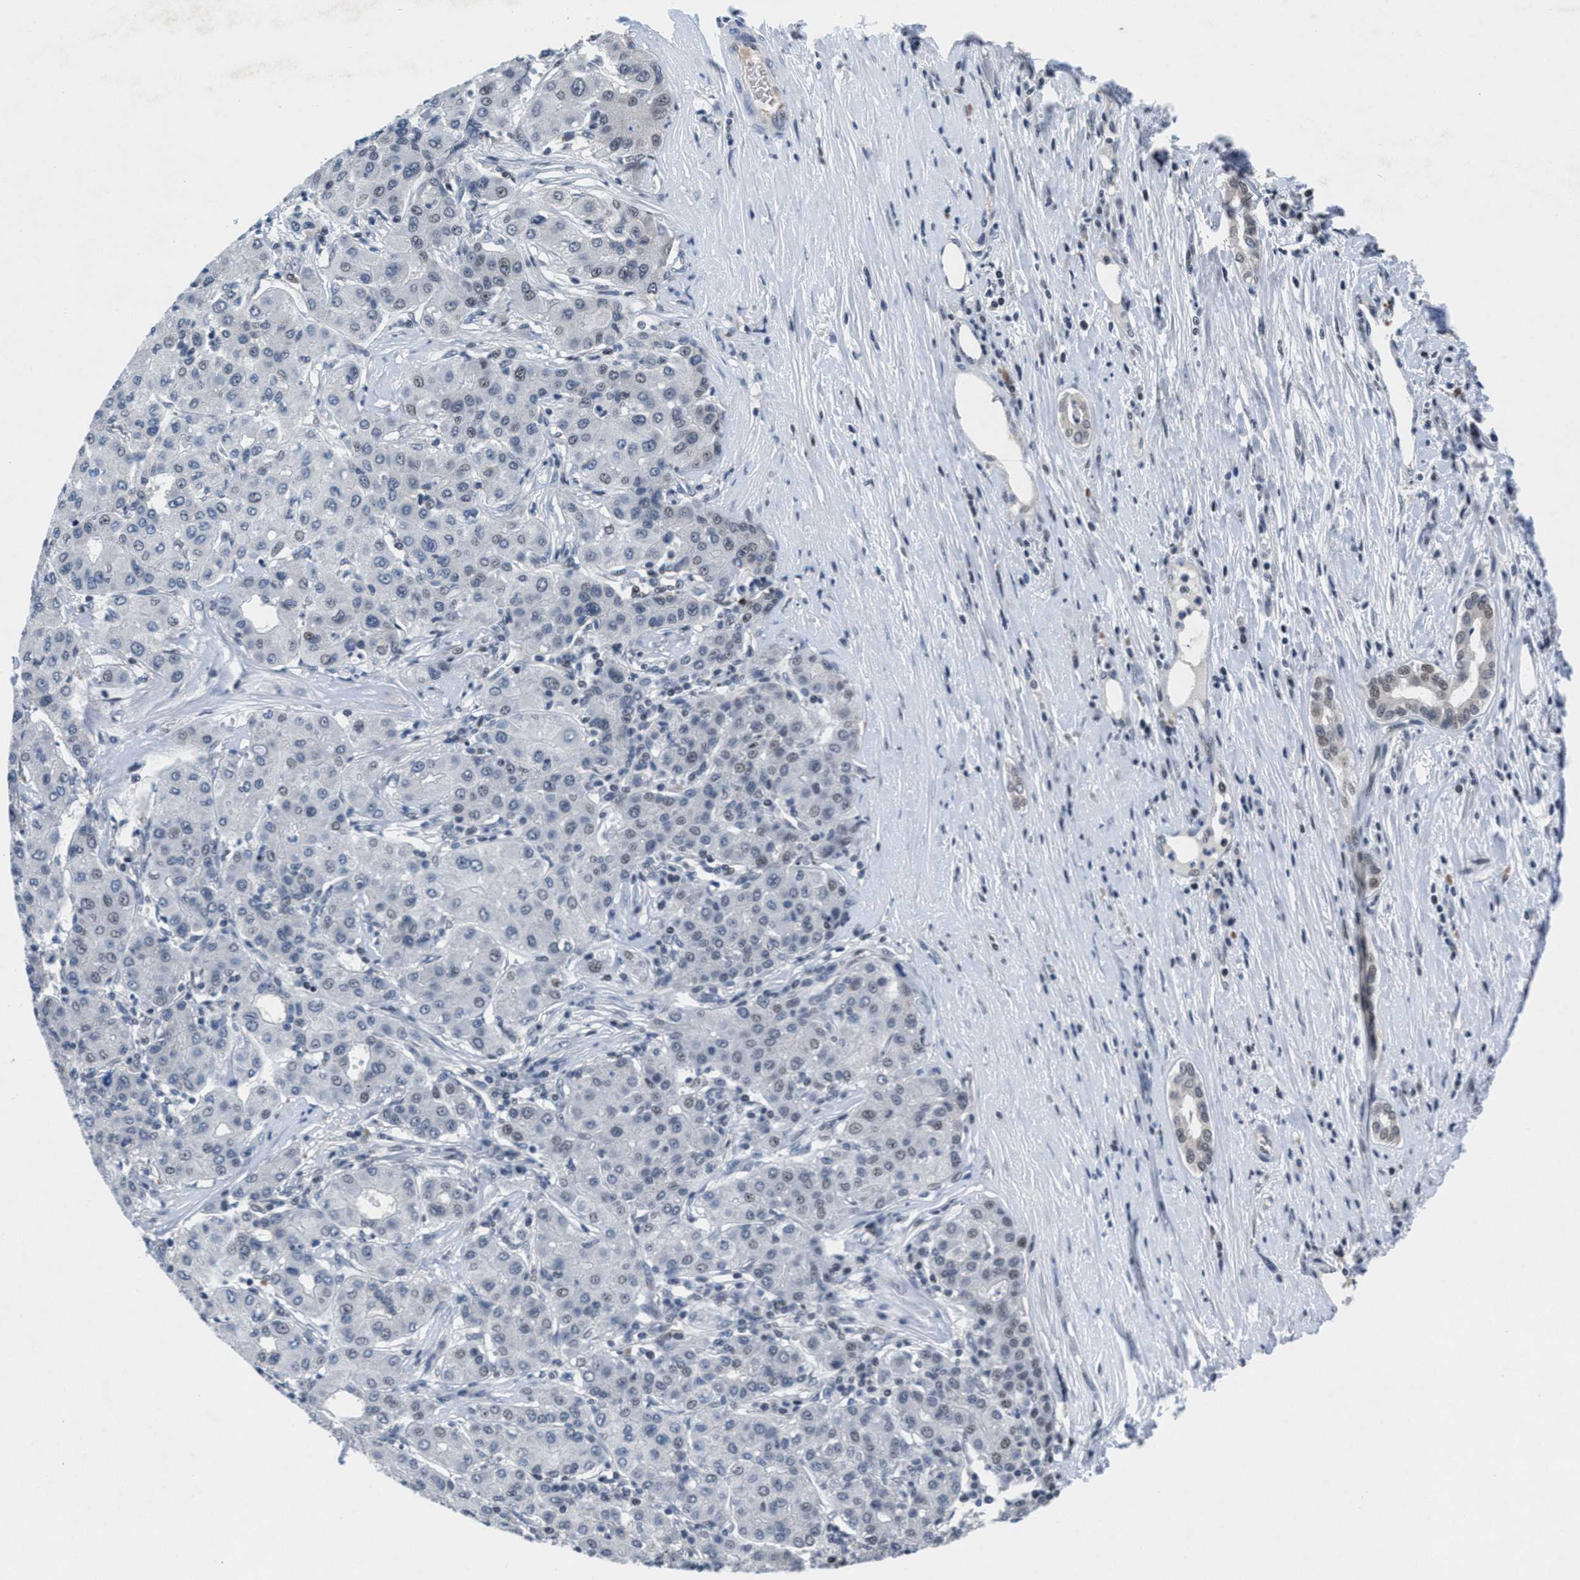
{"staining": {"intensity": "negative", "quantity": "none", "location": "none"}, "tissue": "liver cancer", "cell_type": "Tumor cells", "image_type": "cancer", "snomed": [{"axis": "morphology", "description": "Carcinoma, Hepatocellular, NOS"}, {"axis": "topography", "description": "Liver"}], "caption": "DAB immunohistochemical staining of liver cancer (hepatocellular carcinoma) exhibits no significant staining in tumor cells. (Stains: DAB IHC with hematoxylin counter stain, Microscopy: brightfield microscopy at high magnification).", "gene": "WDR81", "patient": {"sex": "male", "age": 65}}